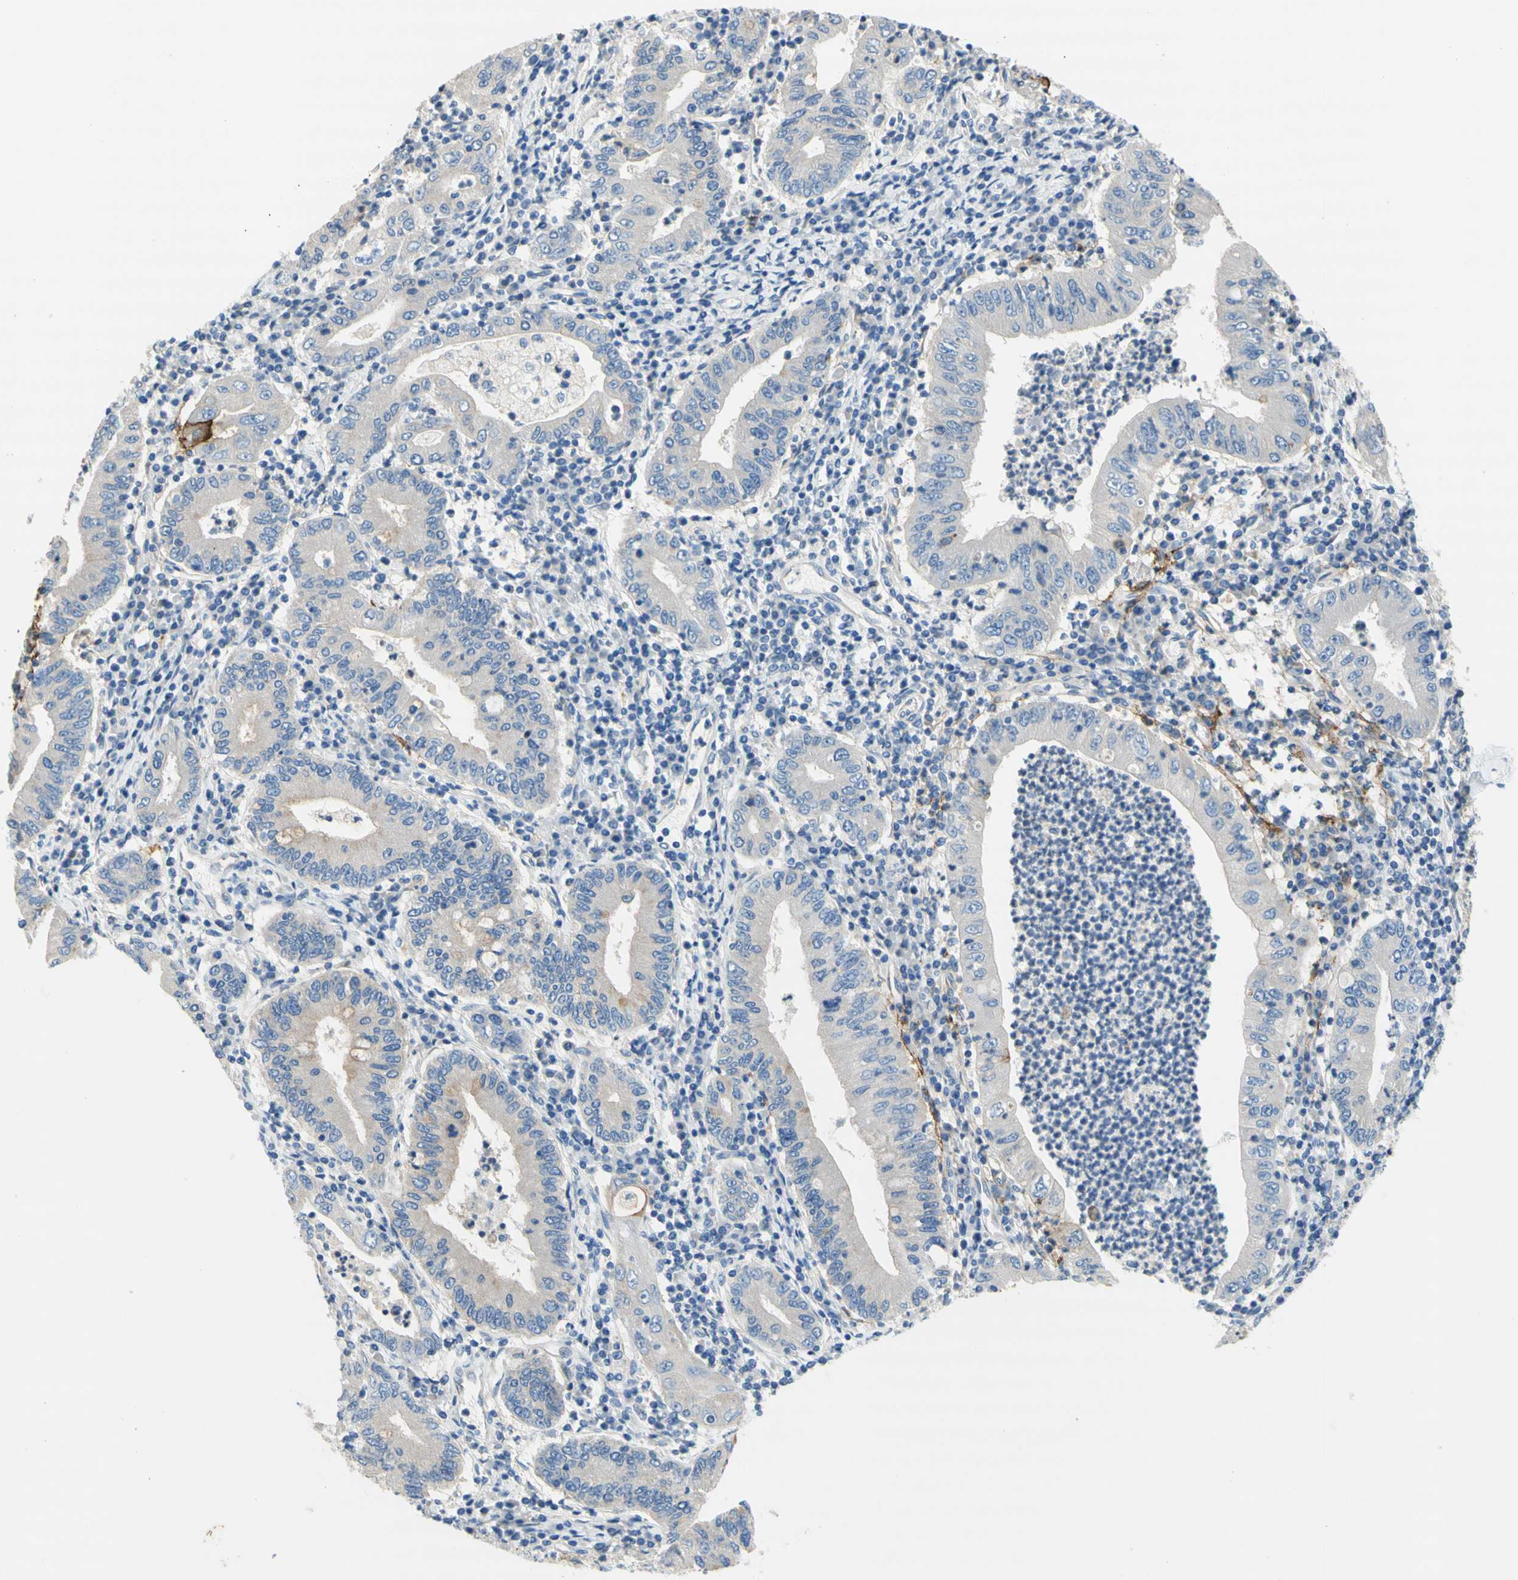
{"staining": {"intensity": "weak", "quantity": ">75%", "location": "cytoplasmic/membranous"}, "tissue": "stomach cancer", "cell_type": "Tumor cells", "image_type": "cancer", "snomed": [{"axis": "morphology", "description": "Normal tissue, NOS"}, {"axis": "morphology", "description": "Adenocarcinoma, NOS"}, {"axis": "topography", "description": "Esophagus"}, {"axis": "topography", "description": "Stomach, upper"}, {"axis": "topography", "description": "Peripheral nerve tissue"}], "caption": "Stomach cancer stained for a protein (brown) displays weak cytoplasmic/membranous positive positivity in about >75% of tumor cells.", "gene": "F3", "patient": {"sex": "male", "age": 62}}